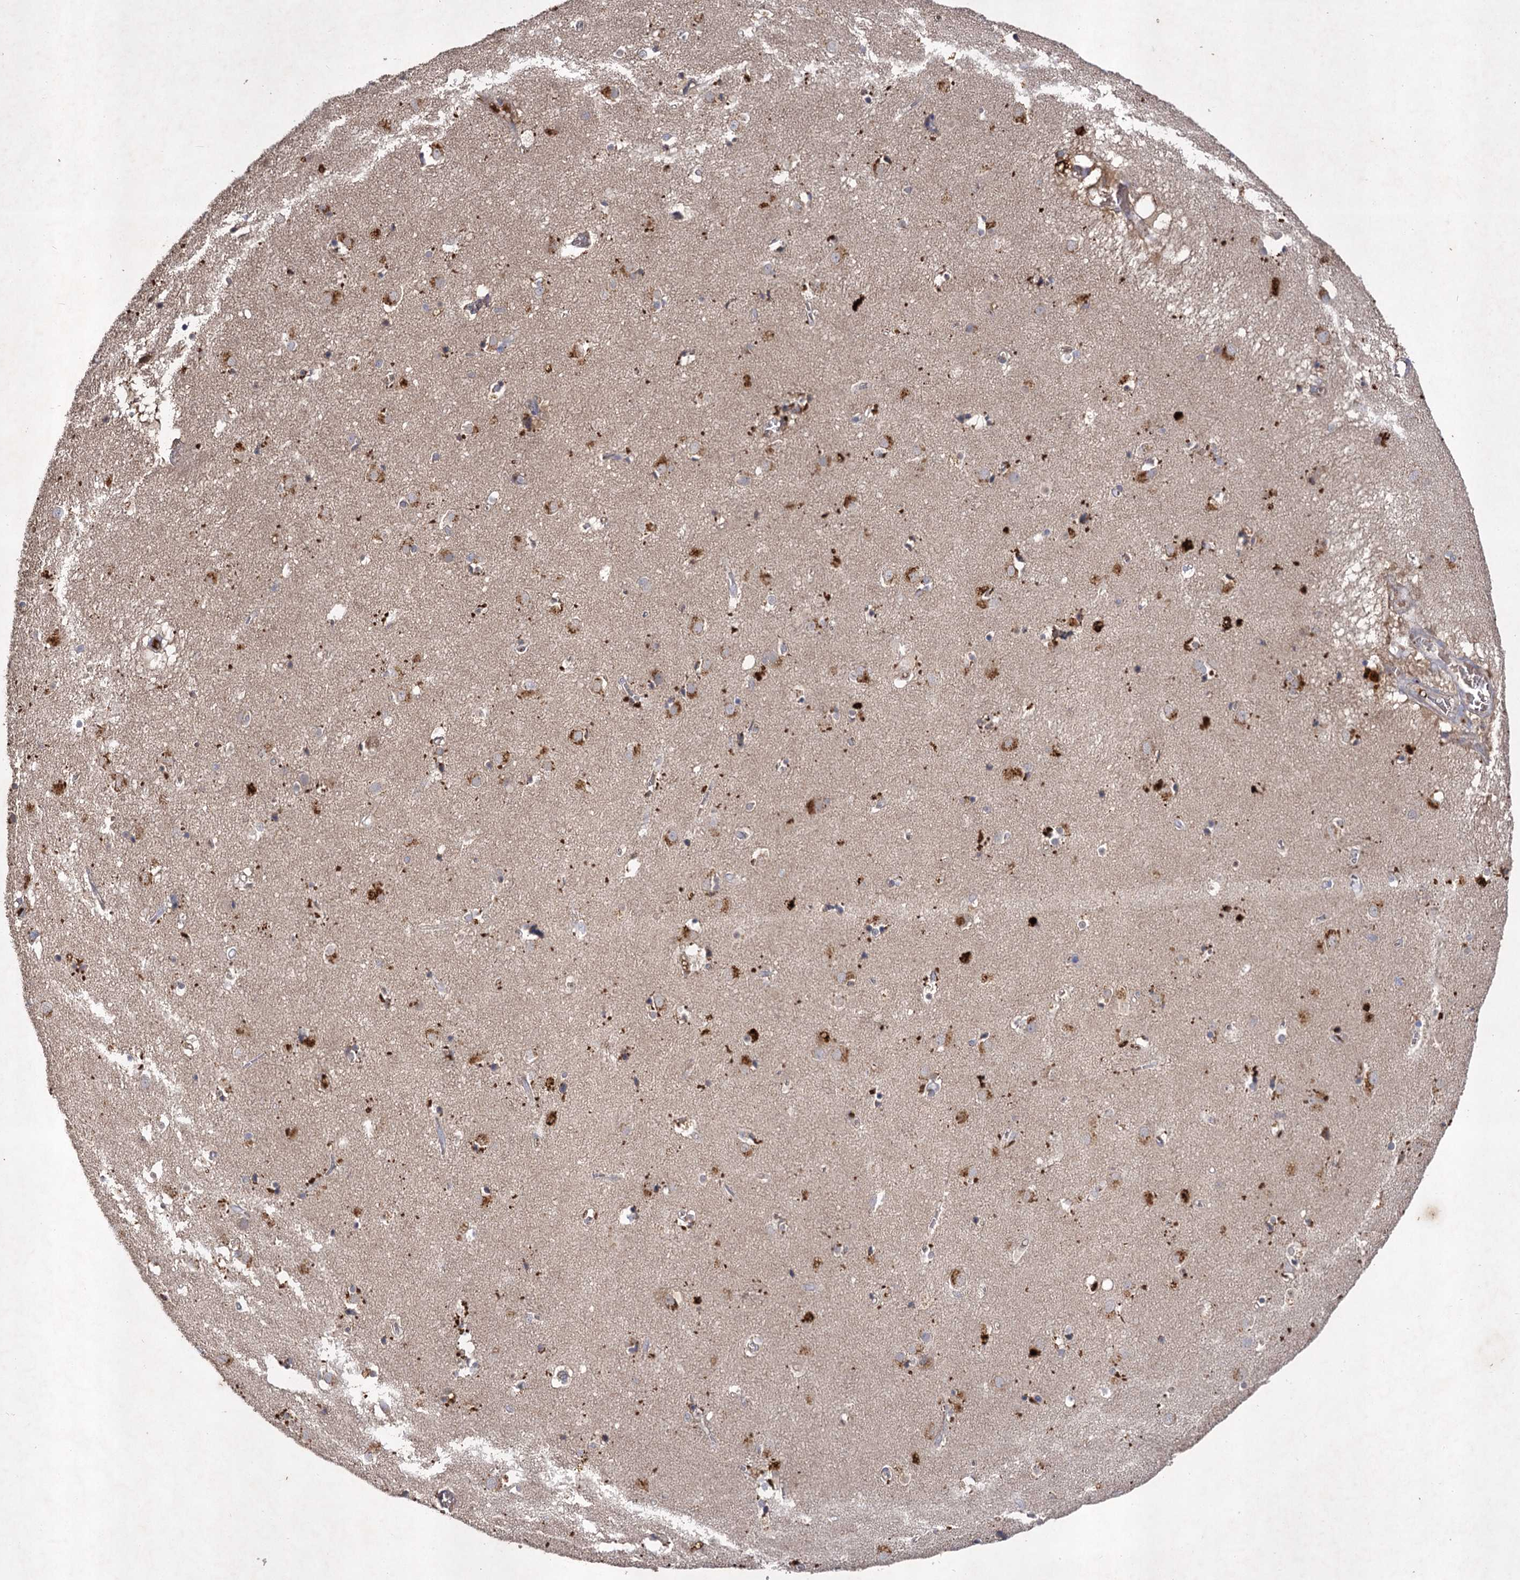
{"staining": {"intensity": "moderate", "quantity": "<25%", "location": "cytoplasmic/membranous"}, "tissue": "caudate", "cell_type": "Glial cells", "image_type": "normal", "snomed": [{"axis": "morphology", "description": "Normal tissue, NOS"}, {"axis": "topography", "description": "Lateral ventricle wall"}], "caption": "Benign caudate displays moderate cytoplasmic/membranous staining in about <25% of glial cells, visualized by immunohistochemistry. The staining was performed using DAB (3,3'-diaminobenzidine) to visualize the protein expression in brown, while the nuclei were stained in blue with hematoxylin (Magnification: 20x).", "gene": "USP50", "patient": {"sex": "male", "age": 70}}